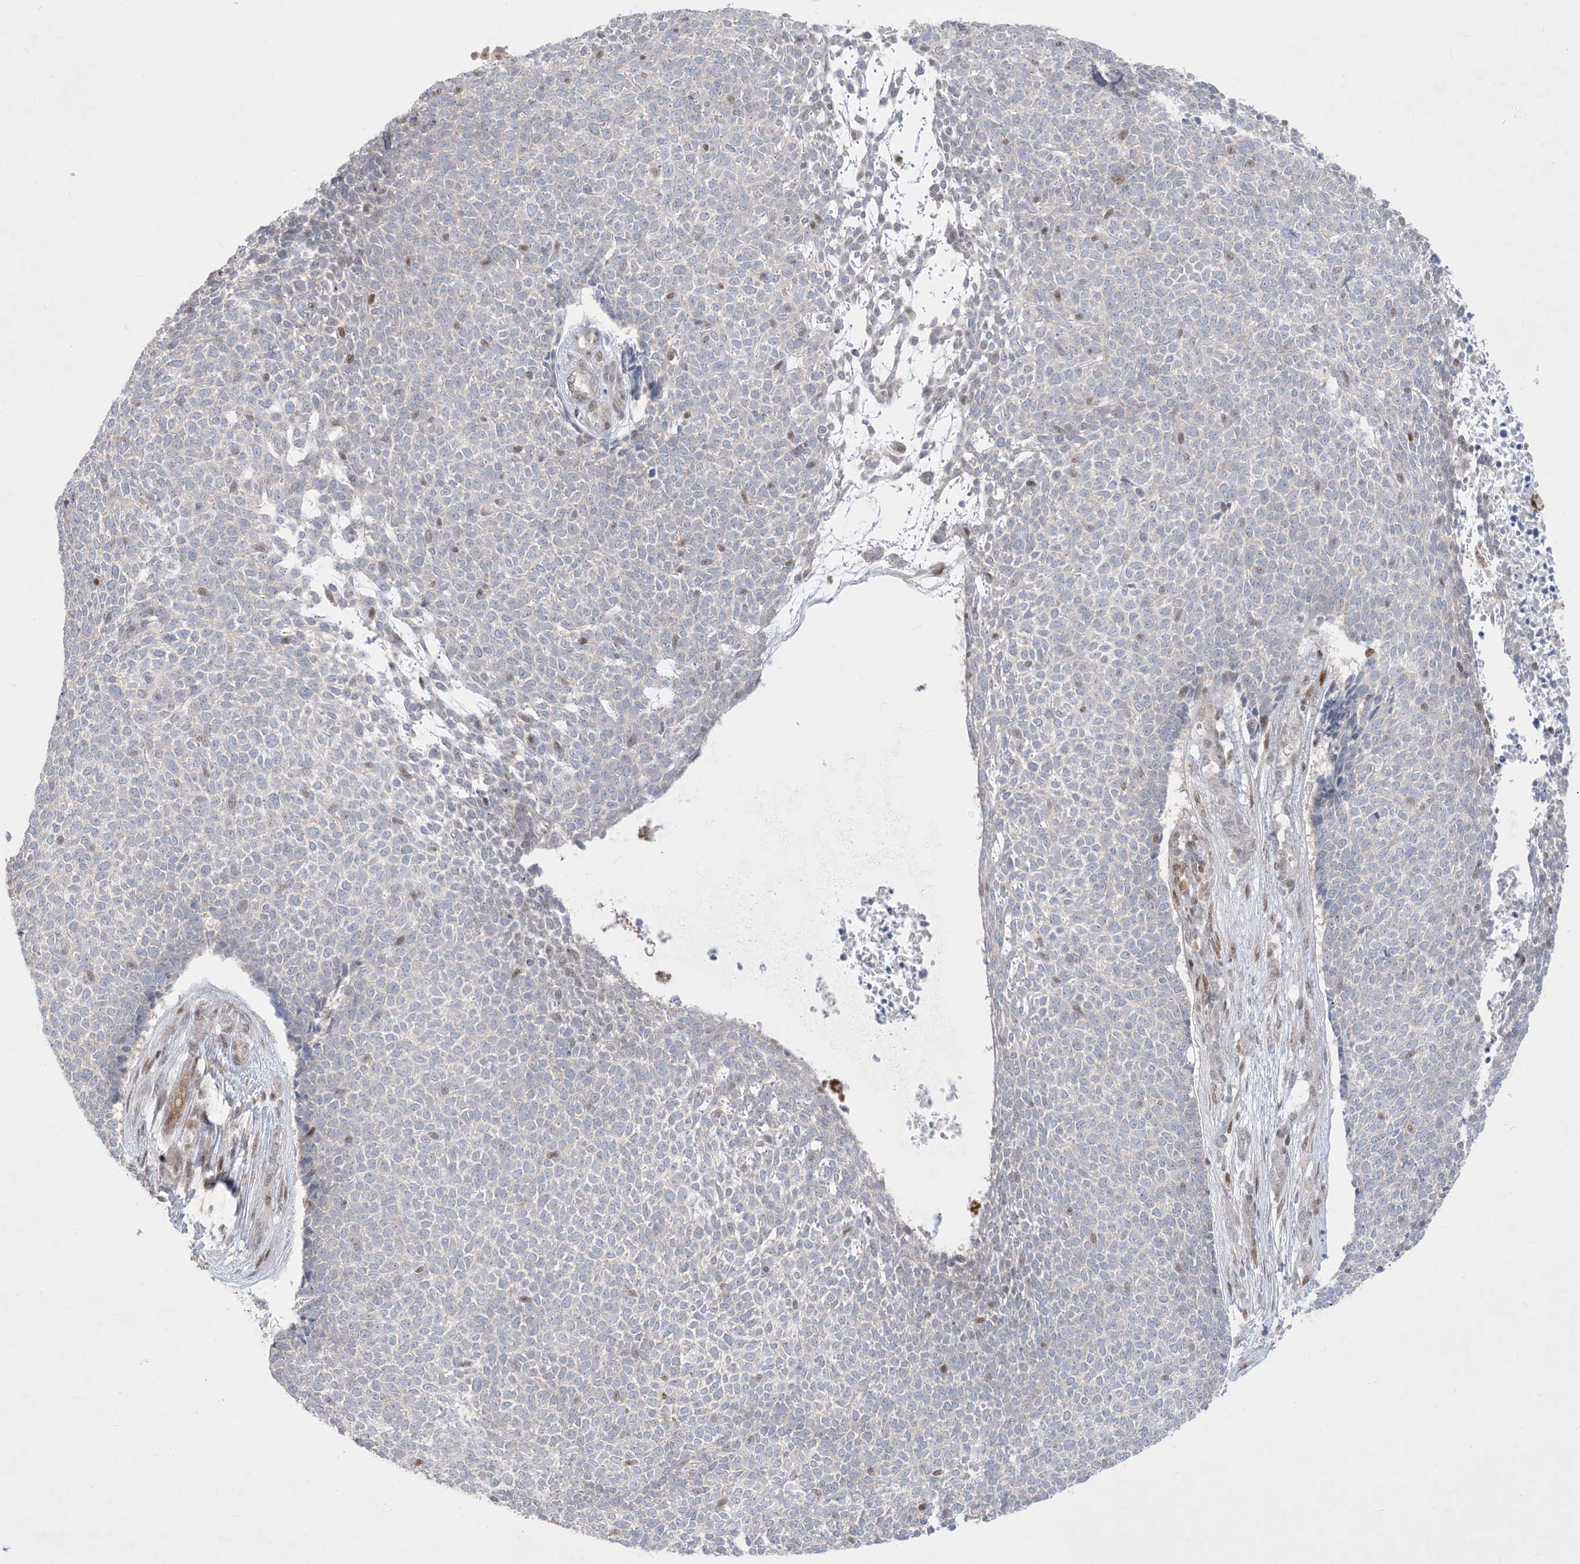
{"staining": {"intensity": "negative", "quantity": "none", "location": "none"}, "tissue": "skin cancer", "cell_type": "Tumor cells", "image_type": "cancer", "snomed": [{"axis": "morphology", "description": "Basal cell carcinoma"}, {"axis": "topography", "description": "Skin"}], "caption": "The histopathology image exhibits no staining of tumor cells in skin basal cell carcinoma. (Immunohistochemistry (ihc), brightfield microscopy, high magnification).", "gene": "BHLHE40", "patient": {"sex": "female", "age": 84}}